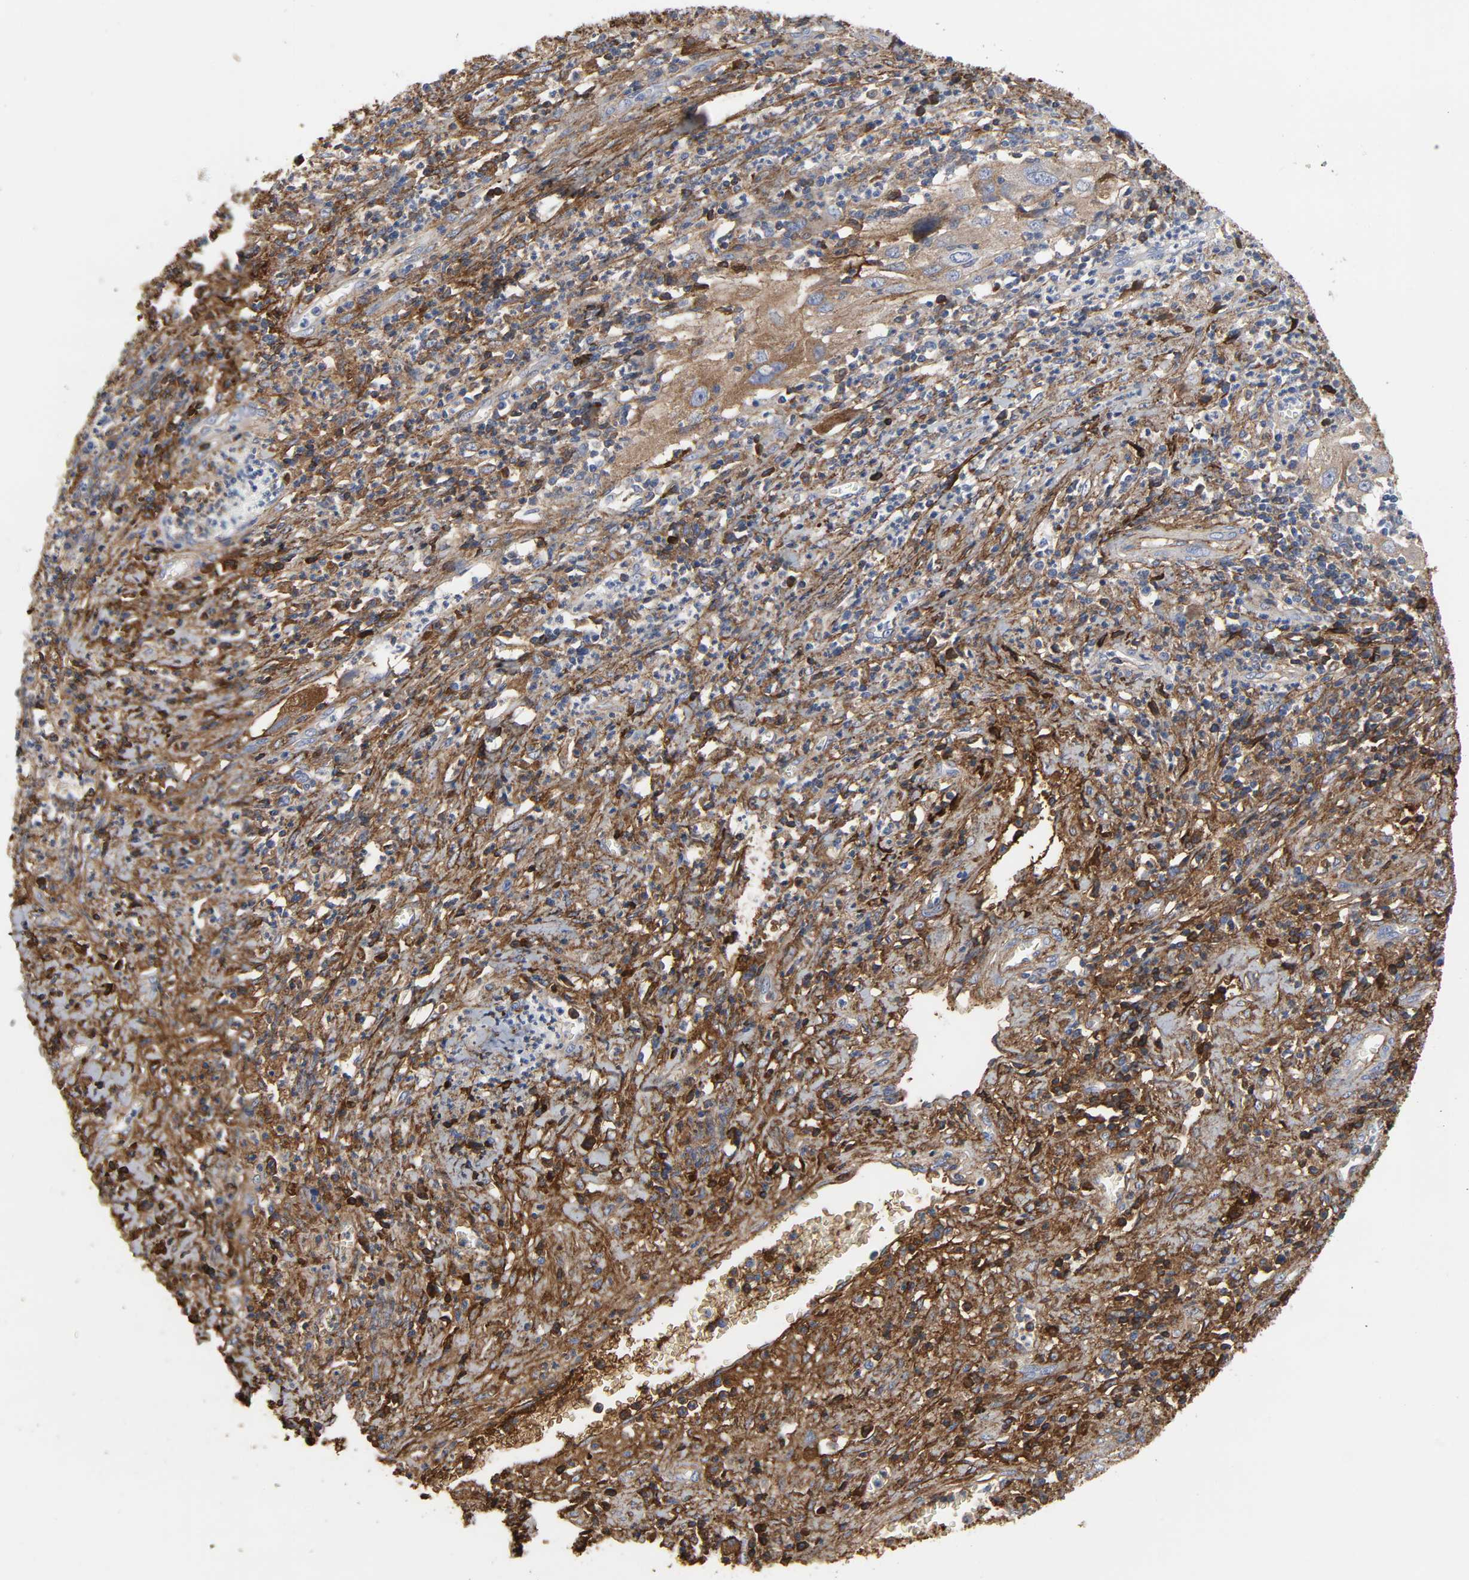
{"staining": {"intensity": "weak", "quantity": ">75%", "location": "cytoplasmic/membranous"}, "tissue": "cervical cancer", "cell_type": "Tumor cells", "image_type": "cancer", "snomed": [{"axis": "morphology", "description": "Squamous cell carcinoma, NOS"}, {"axis": "topography", "description": "Cervix"}], "caption": "Tumor cells display low levels of weak cytoplasmic/membranous staining in about >75% of cells in cervical cancer (squamous cell carcinoma).", "gene": "FBLN1", "patient": {"sex": "female", "age": 32}}